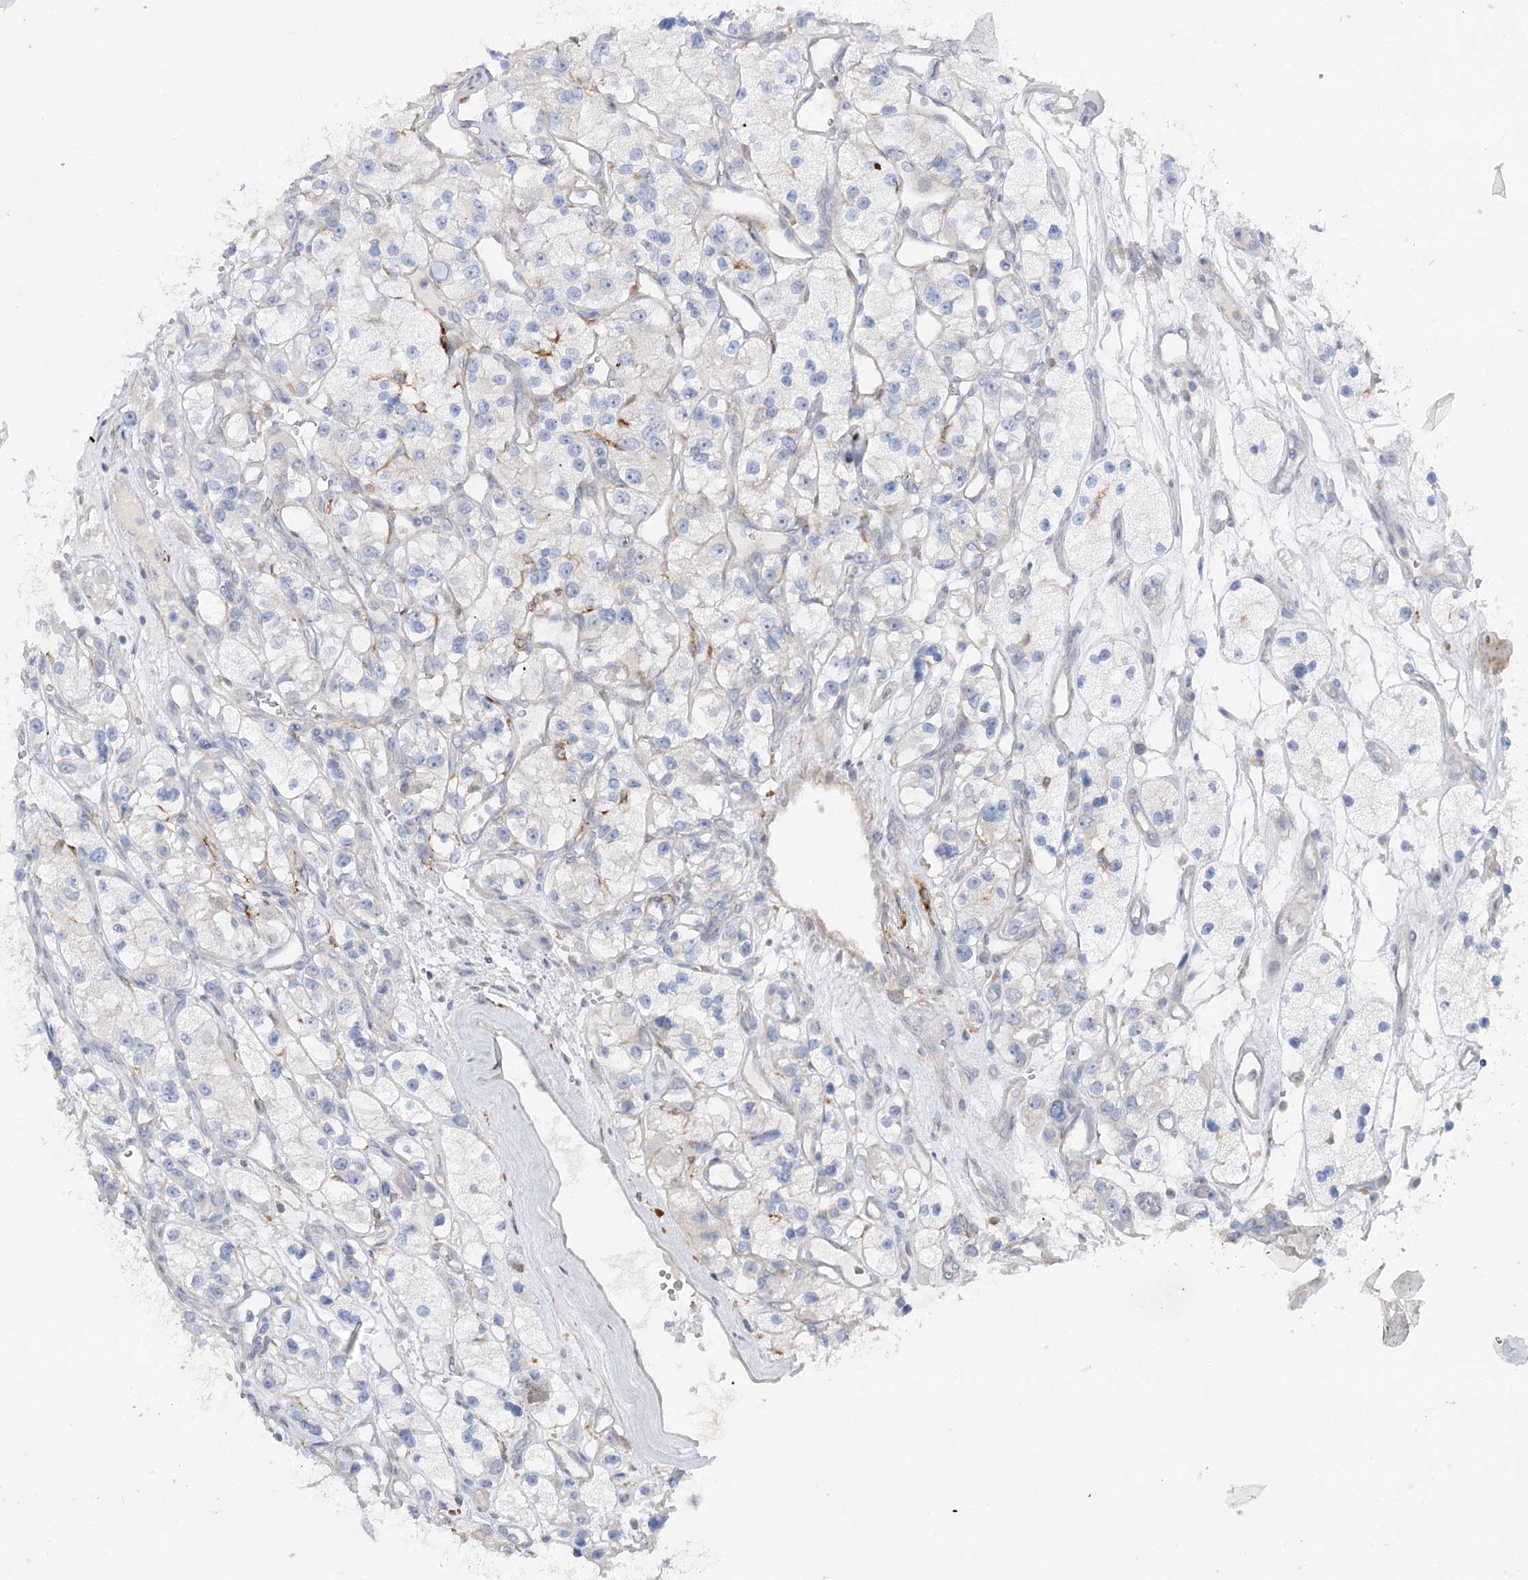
{"staining": {"intensity": "negative", "quantity": "none", "location": "none"}, "tissue": "renal cancer", "cell_type": "Tumor cells", "image_type": "cancer", "snomed": [{"axis": "morphology", "description": "Adenocarcinoma, NOS"}, {"axis": "topography", "description": "Kidney"}], "caption": "Immunohistochemistry photomicrograph of neoplastic tissue: renal adenocarcinoma stained with DAB (3,3'-diaminobenzidine) reveals no significant protein expression in tumor cells.", "gene": "SCN11A", "patient": {"sex": "female", "age": 57}}